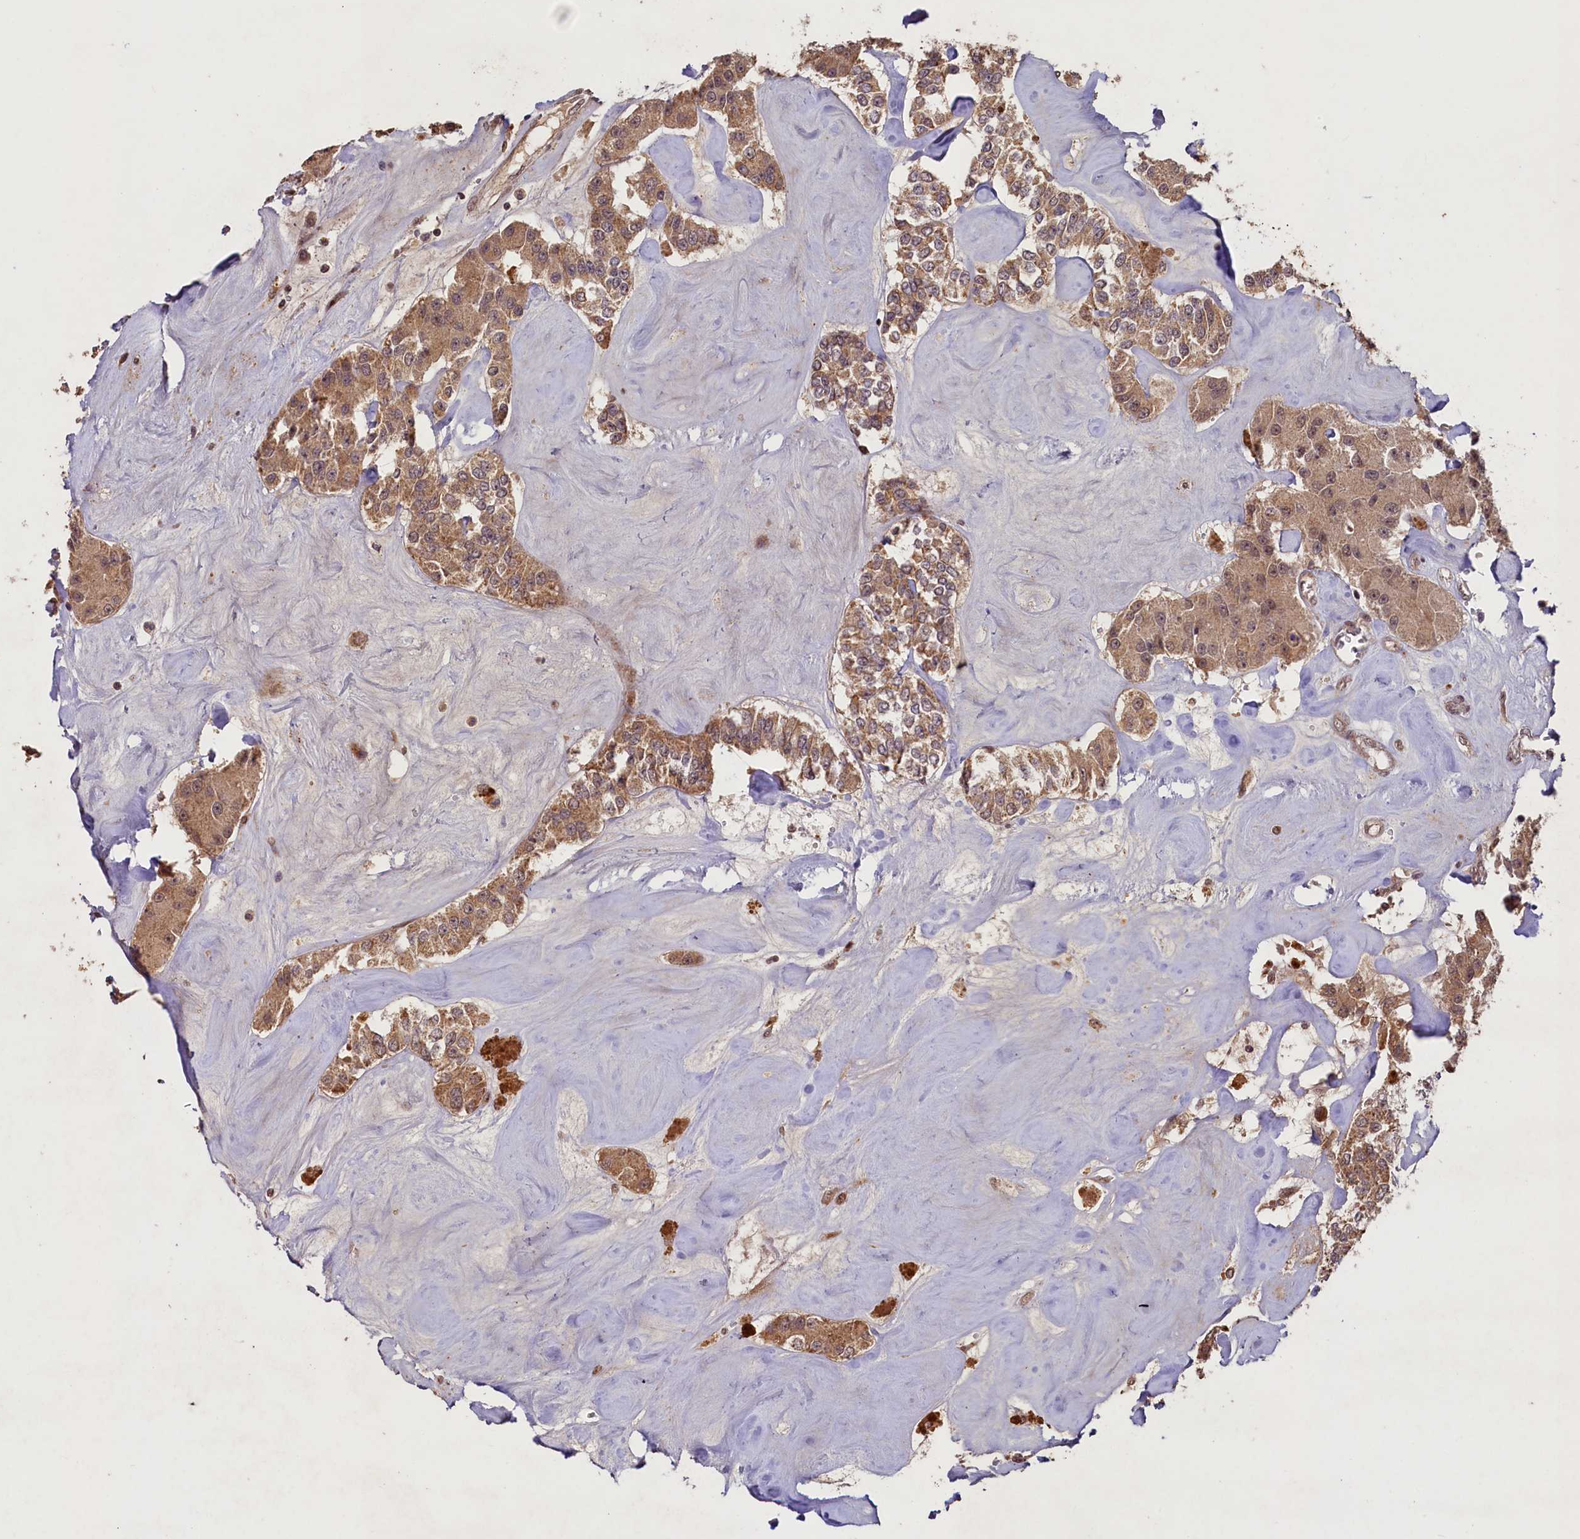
{"staining": {"intensity": "moderate", "quantity": ">75%", "location": "cytoplasmic/membranous,nuclear"}, "tissue": "carcinoid", "cell_type": "Tumor cells", "image_type": "cancer", "snomed": [{"axis": "morphology", "description": "Carcinoid, malignant, NOS"}, {"axis": "topography", "description": "Pancreas"}], "caption": "Protein expression analysis of human carcinoid (malignant) reveals moderate cytoplasmic/membranous and nuclear staining in approximately >75% of tumor cells.", "gene": "SHPRH", "patient": {"sex": "male", "age": 41}}